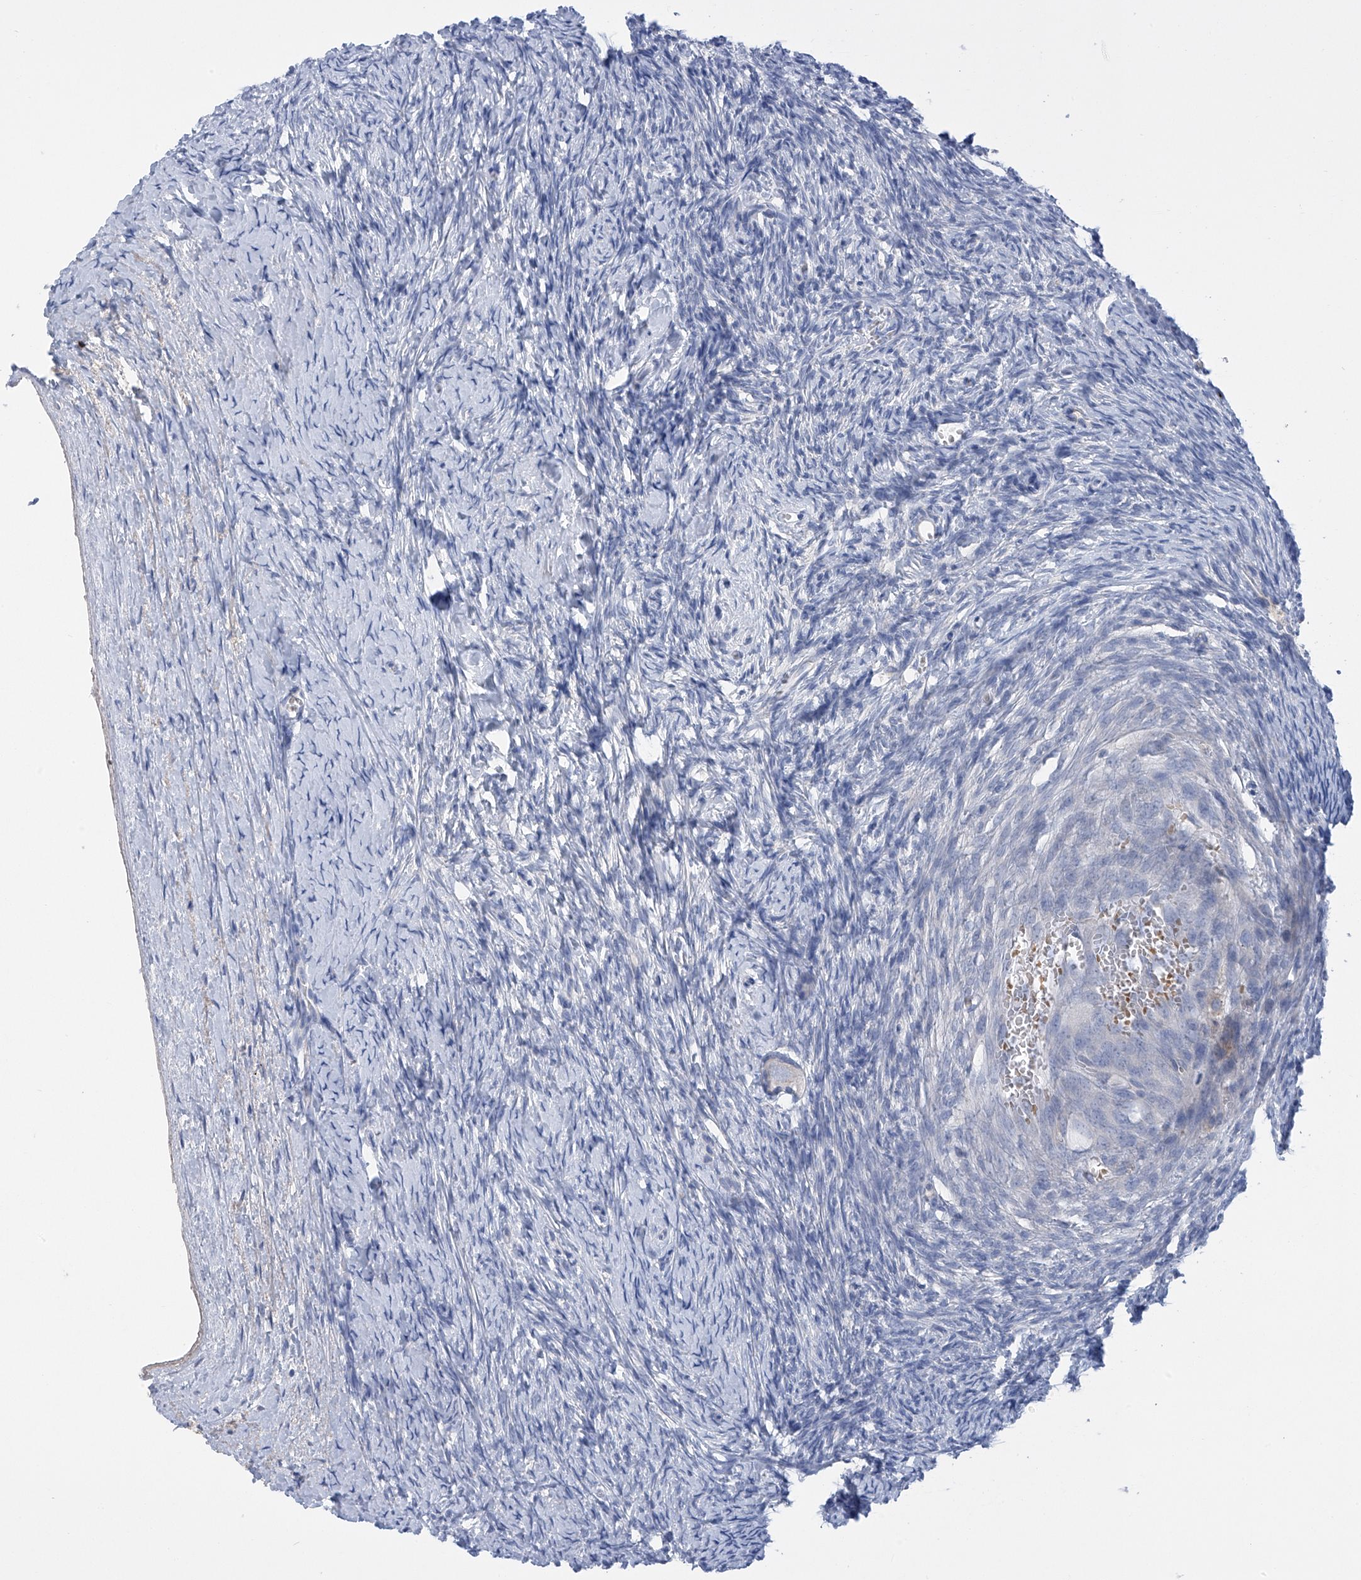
{"staining": {"intensity": "negative", "quantity": "none", "location": "none"}, "tissue": "ovary", "cell_type": "Follicle cells", "image_type": "normal", "snomed": [{"axis": "morphology", "description": "Normal tissue, NOS"}, {"axis": "morphology", "description": "Developmental malformation"}, {"axis": "topography", "description": "Ovary"}], "caption": "Immunohistochemical staining of normal ovary shows no significant expression in follicle cells. (DAB IHC with hematoxylin counter stain).", "gene": "SLCO4A1", "patient": {"sex": "female", "age": 39}}